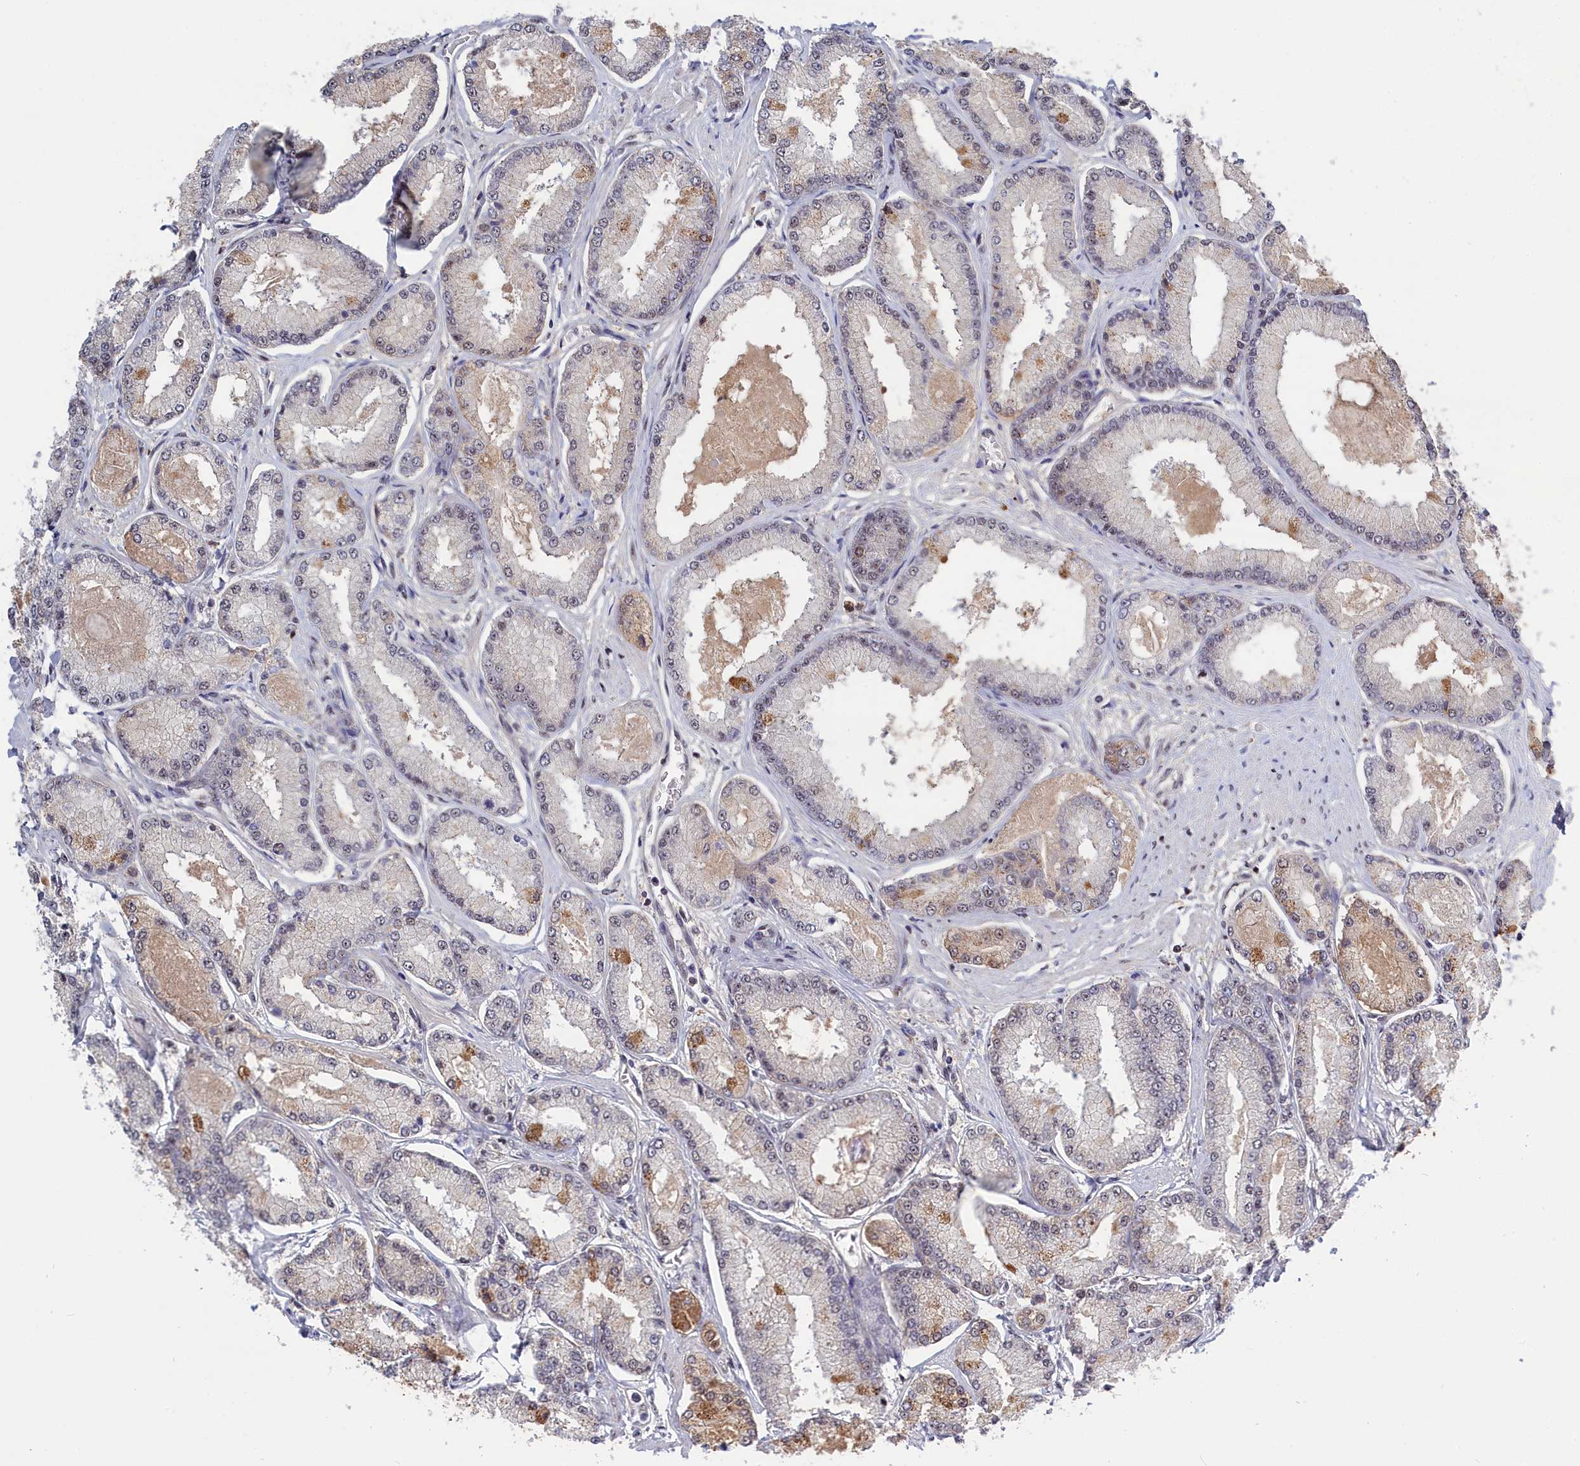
{"staining": {"intensity": "moderate", "quantity": "<25%", "location": "cytoplasmic/membranous,nuclear"}, "tissue": "prostate cancer", "cell_type": "Tumor cells", "image_type": "cancer", "snomed": [{"axis": "morphology", "description": "Adenocarcinoma, Low grade"}, {"axis": "topography", "description": "Prostate"}], "caption": "An image of adenocarcinoma (low-grade) (prostate) stained for a protein demonstrates moderate cytoplasmic/membranous and nuclear brown staining in tumor cells.", "gene": "TAB1", "patient": {"sex": "male", "age": 74}}